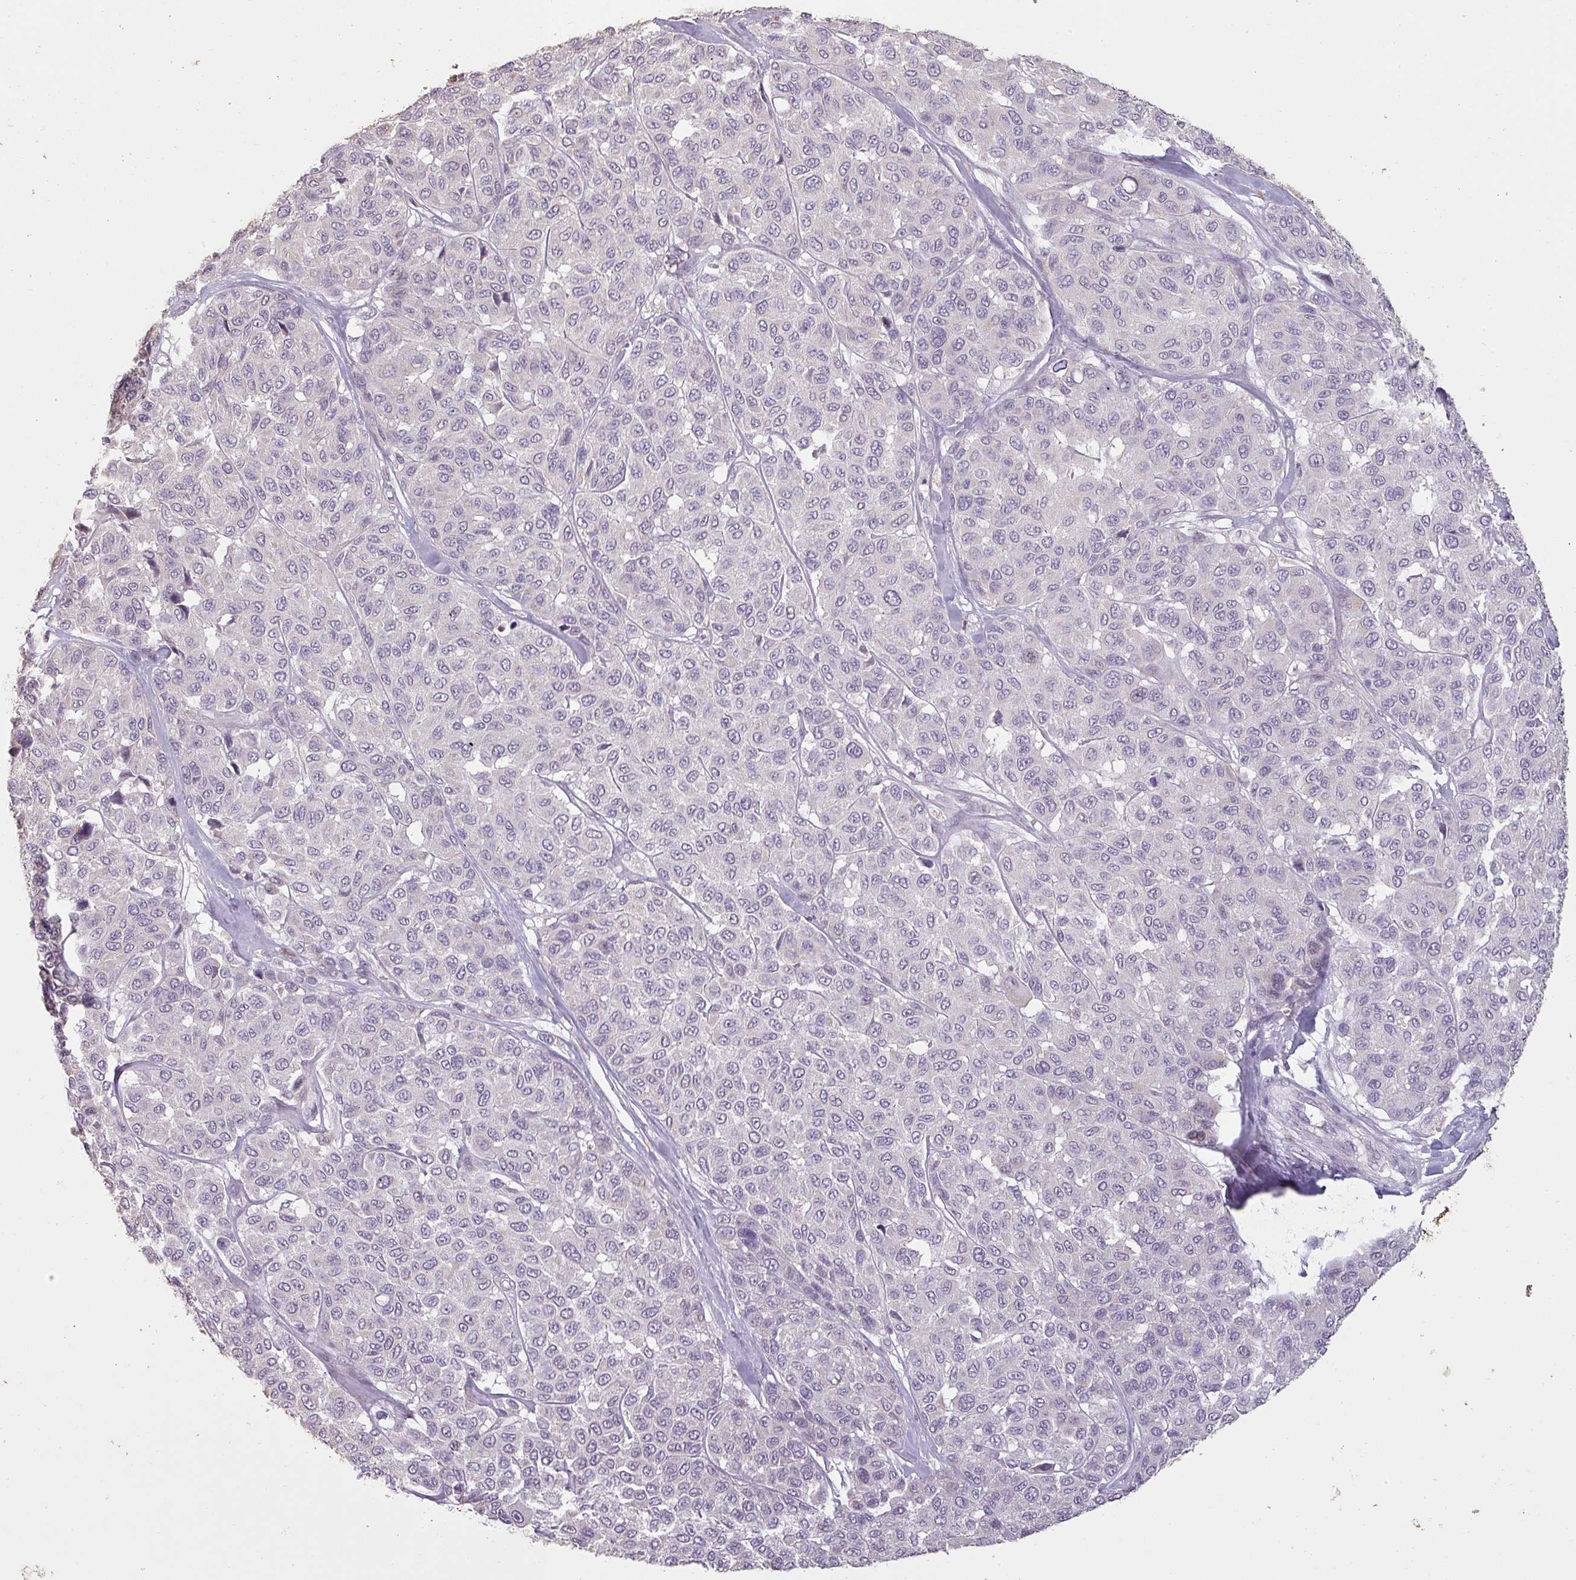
{"staining": {"intensity": "negative", "quantity": "none", "location": "none"}, "tissue": "melanoma", "cell_type": "Tumor cells", "image_type": "cancer", "snomed": [{"axis": "morphology", "description": "Malignant melanoma, NOS"}, {"axis": "topography", "description": "Skin"}], "caption": "There is no significant staining in tumor cells of malignant melanoma. (Brightfield microscopy of DAB immunohistochemistry (IHC) at high magnification).", "gene": "LYPLA1", "patient": {"sex": "female", "age": 66}}